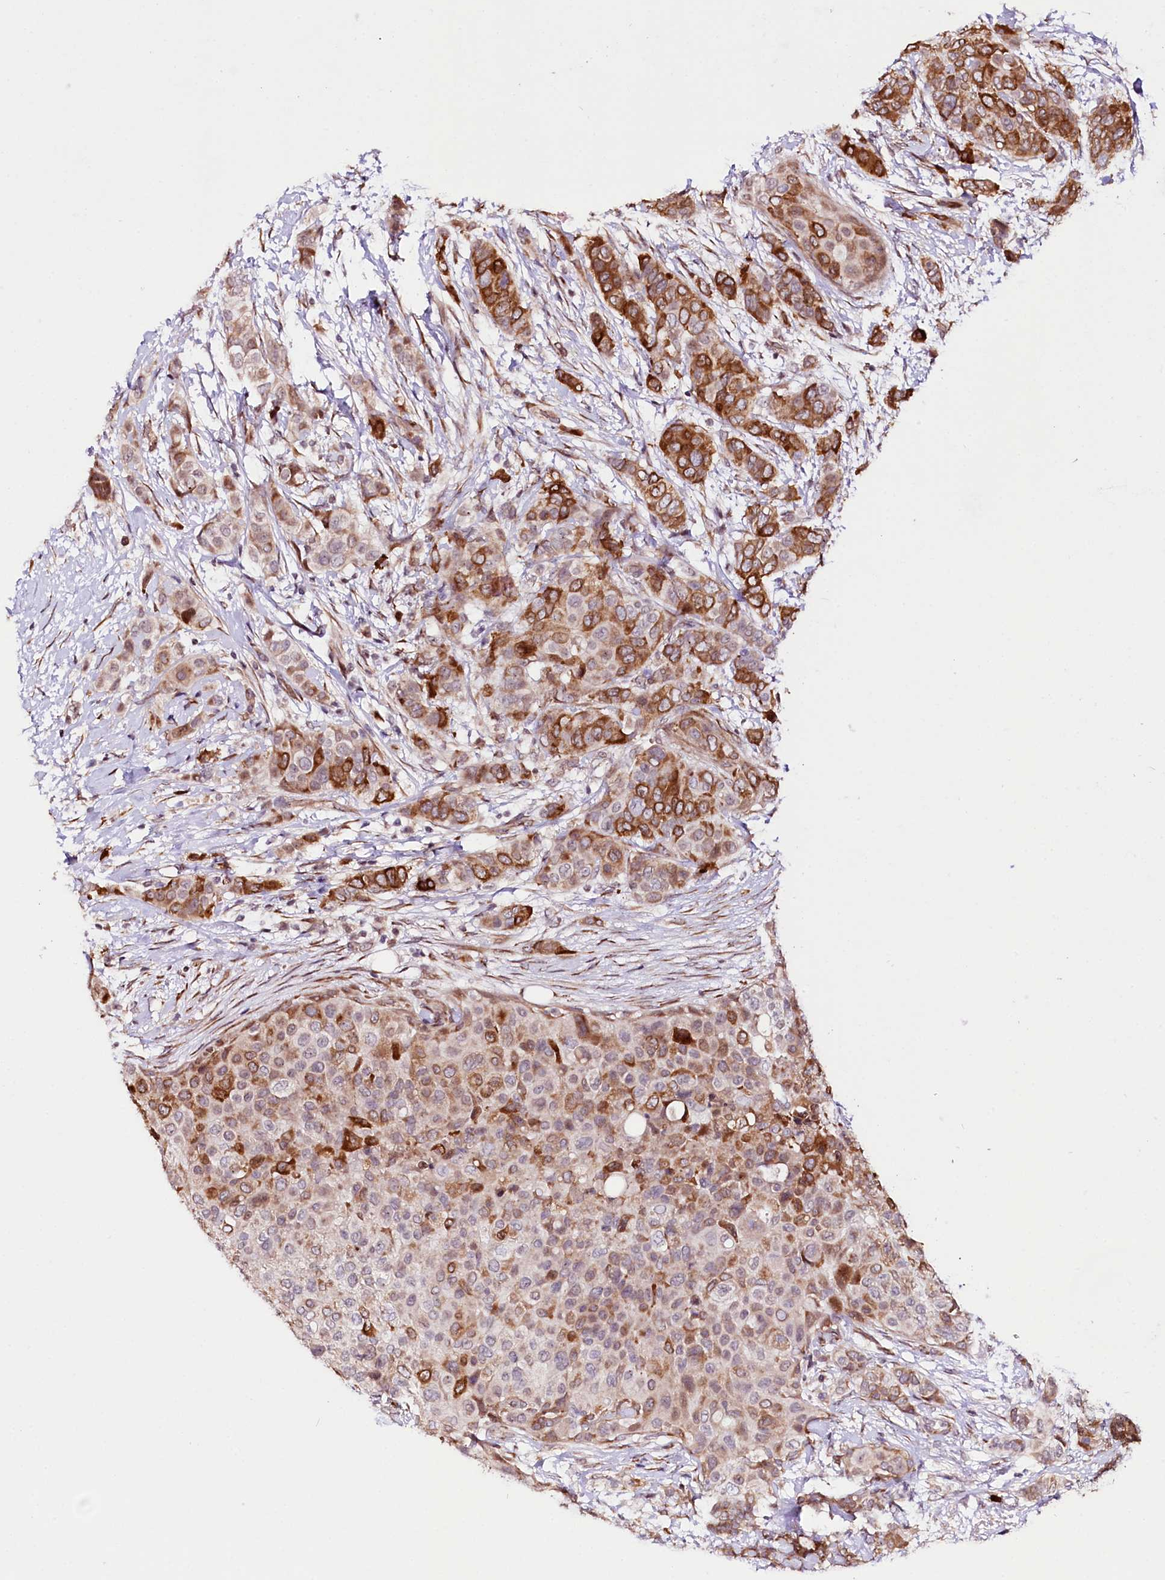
{"staining": {"intensity": "moderate", "quantity": ">75%", "location": "cytoplasmic/membranous,nuclear"}, "tissue": "breast cancer", "cell_type": "Tumor cells", "image_type": "cancer", "snomed": [{"axis": "morphology", "description": "Lobular carcinoma"}, {"axis": "topography", "description": "Breast"}], "caption": "Immunohistochemical staining of breast cancer exhibits medium levels of moderate cytoplasmic/membranous and nuclear expression in approximately >75% of tumor cells.", "gene": "CUTC", "patient": {"sex": "female", "age": 51}}